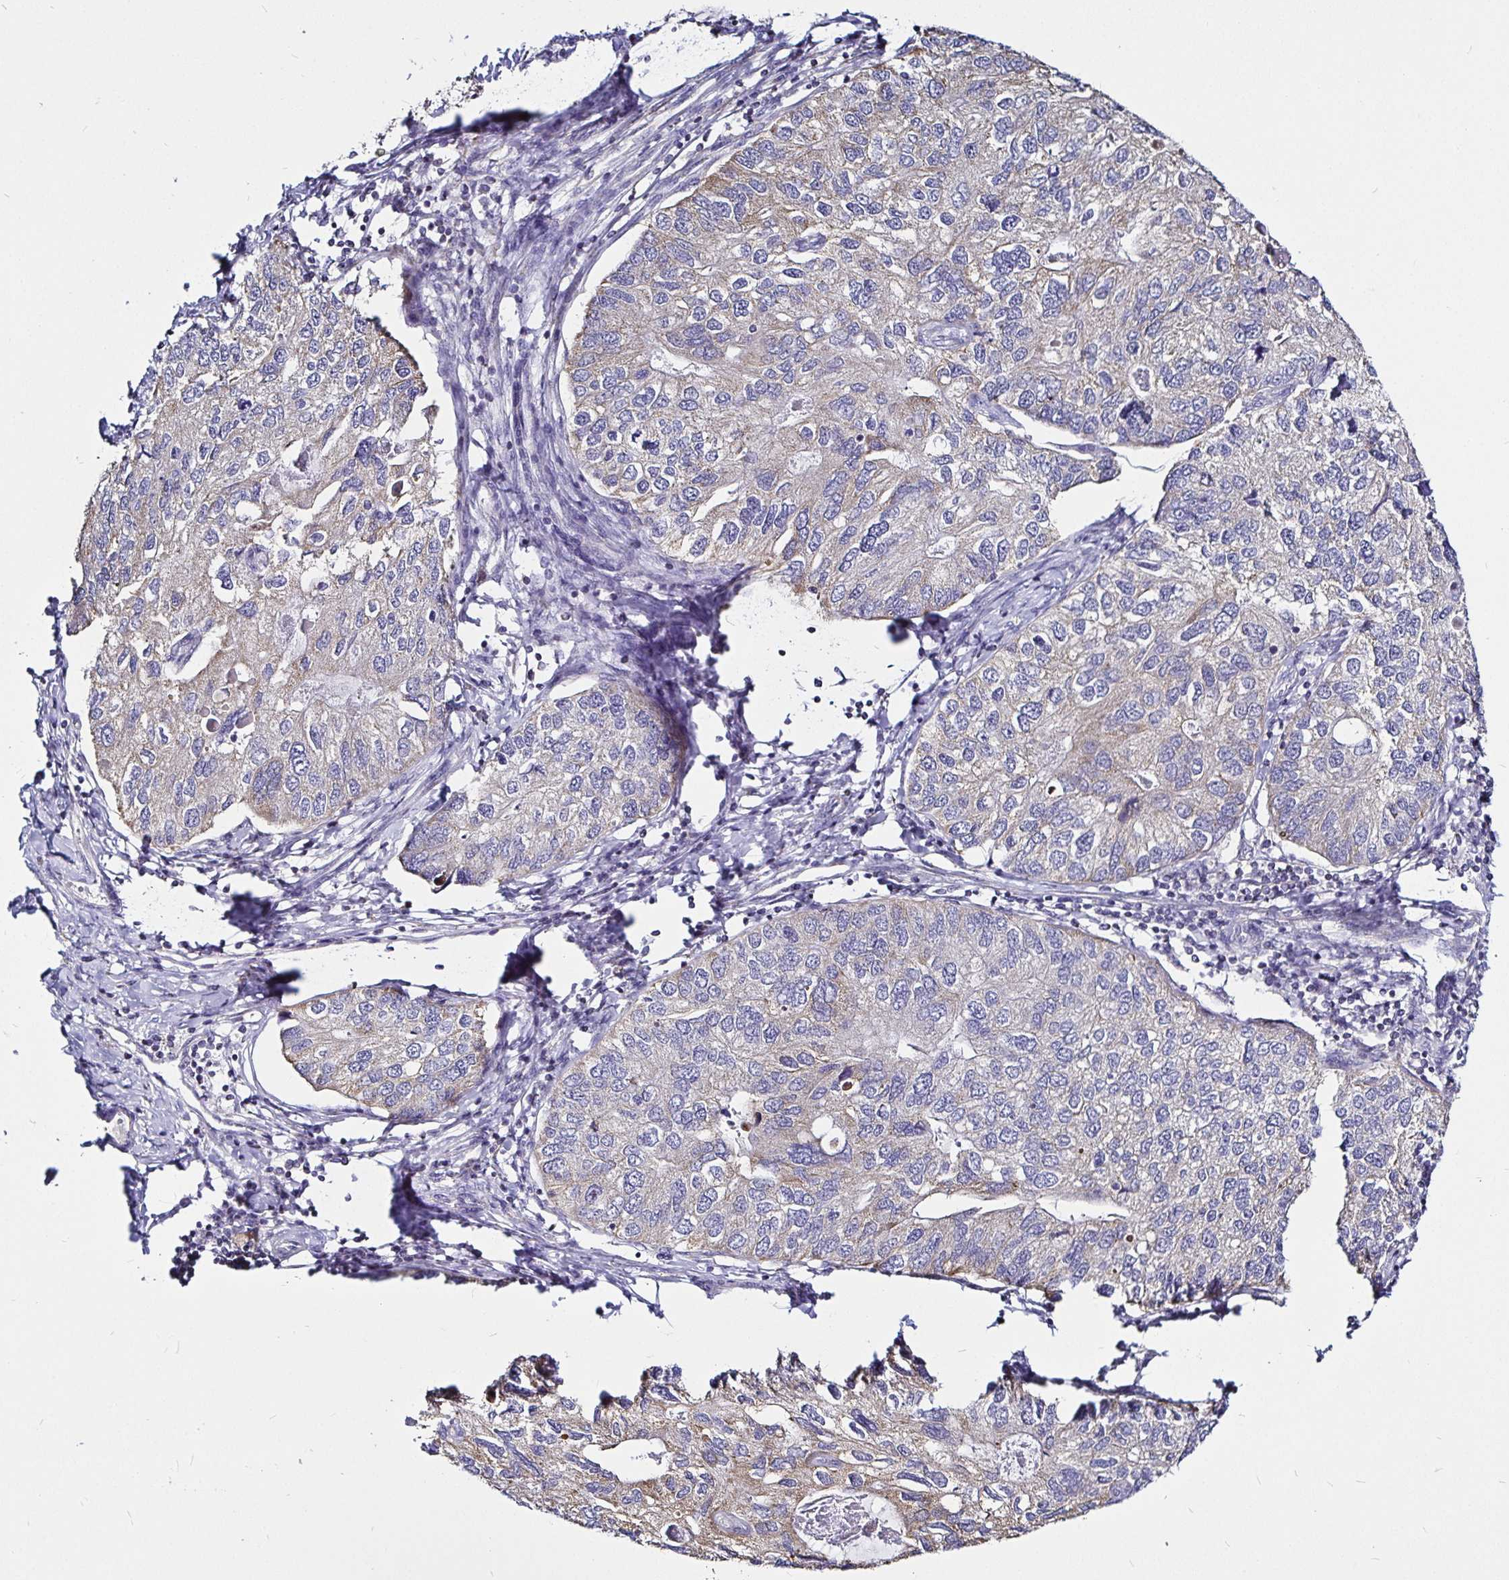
{"staining": {"intensity": "negative", "quantity": "none", "location": "none"}, "tissue": "endometrial cancer", "cell_type": "Tumor cells", "image_type": "cancer", "snomed": [{"axis": "morphology", "description": "Carcinoma, NOS"}, {"axis": "topography", "description": "Uterus"}], "caption": "Human endometrial carcinoma stained for a protein using IHC exhibits no expression in tumor cells.", "gene": "PGAM2", "patient": {"sex": "female", "age": 76}}